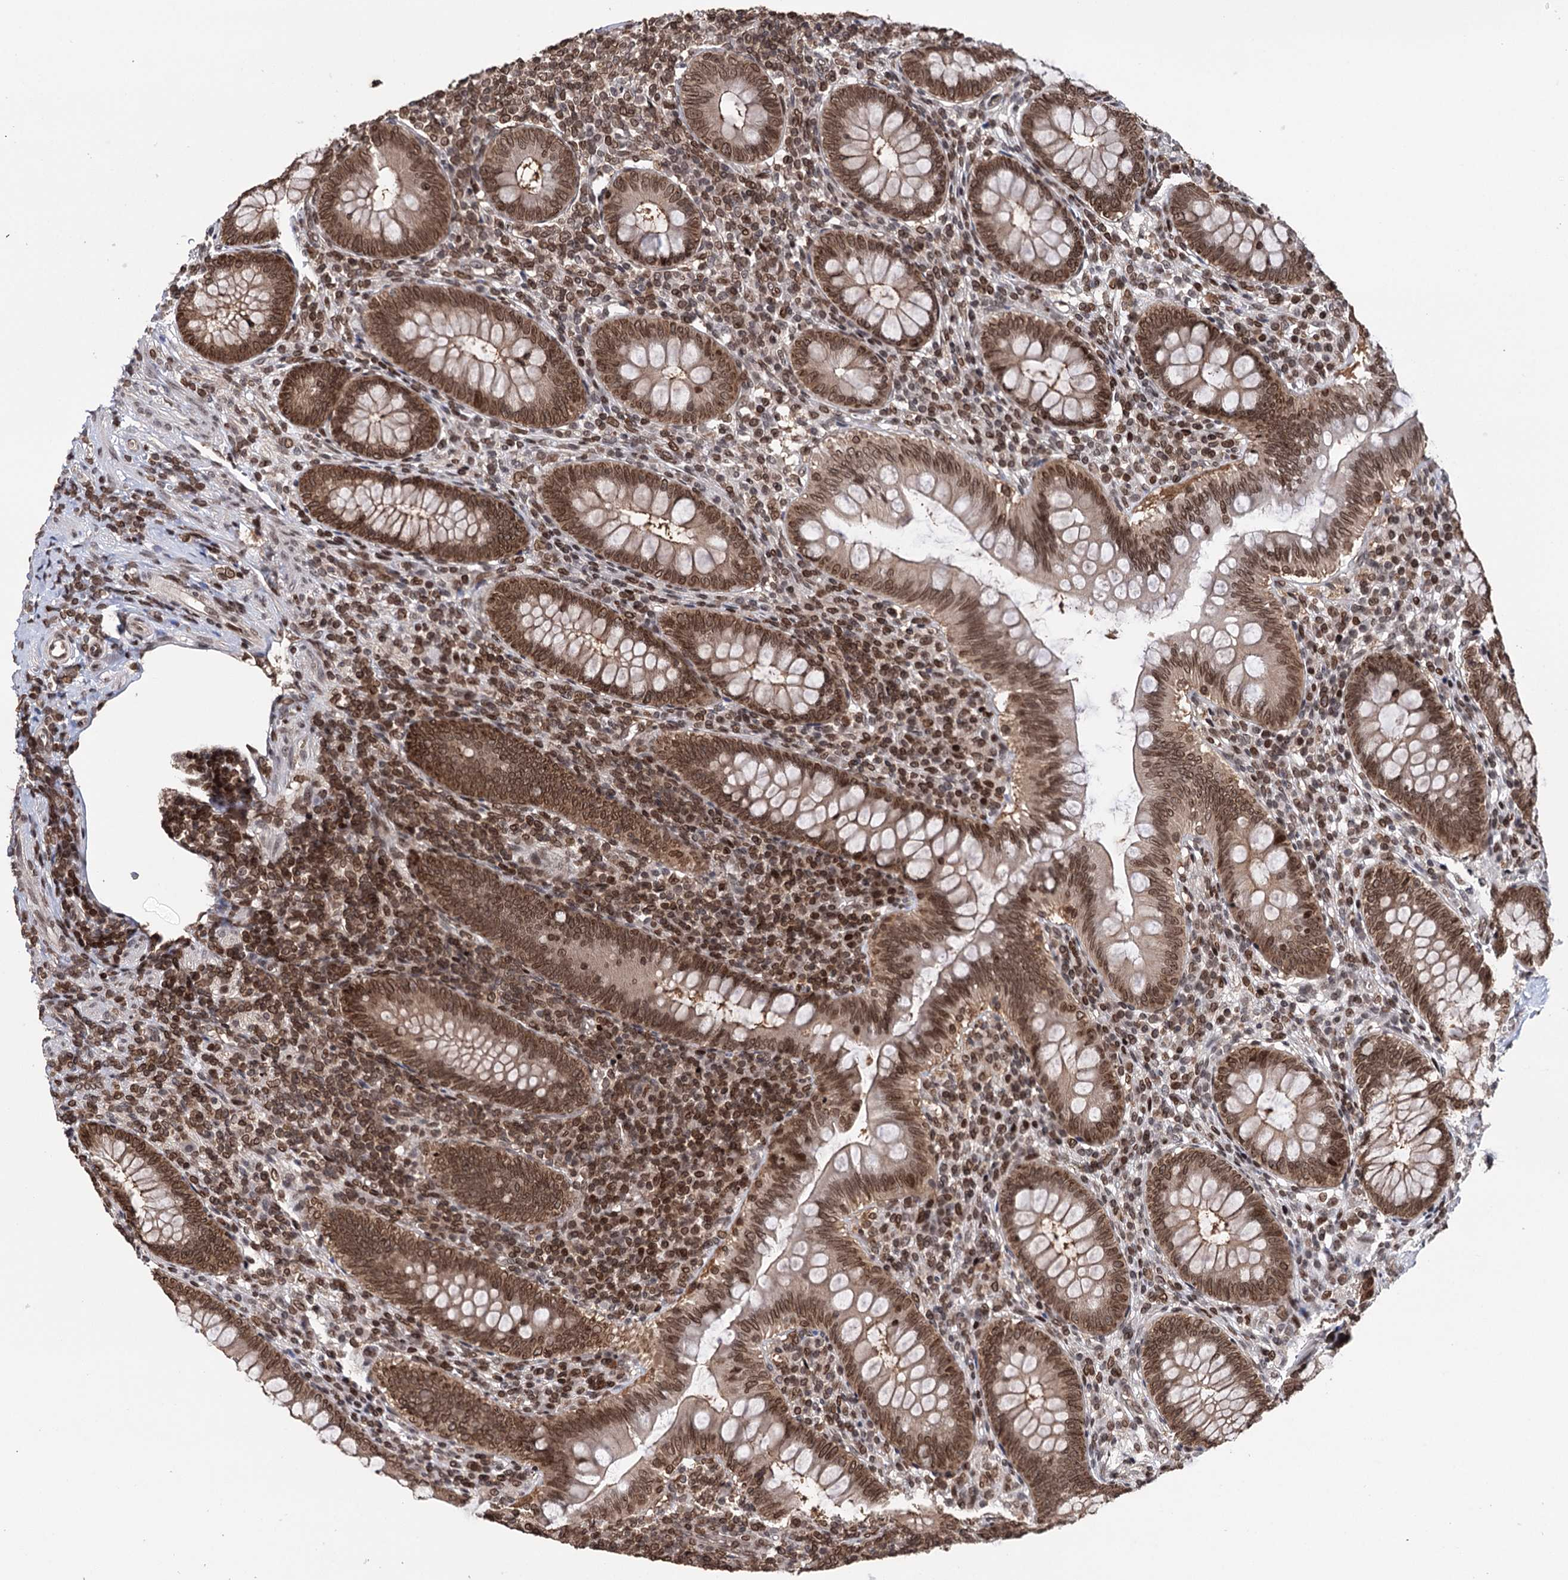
{"staining": {"intensity": "moderate", "quantity": ">75%", "location": "nuclear"}, "tissue": "appendix", "cell_type": "Glandular cells", "image_type": "normal", "snomed": [{"axis": "morphology", "description": "Normal tissue, NOS"}, {"axis": "topography", "description": "Appendix"}], "caption": "Immunohistochemistry (IHC) staining of unremarkable appendix, which displays medium levels of moderate nuclear expression in approximately >75% of glandular cells indicating moderate nuclear protein positivity. The staining was performed using DAB (3,3'-diaminobenzidine) (brown) for protein detection and nuclei were counterstained in hematoxylin (blue).", "gene": "CCDC77", "patient": {"sex": "male", "age": 14}}